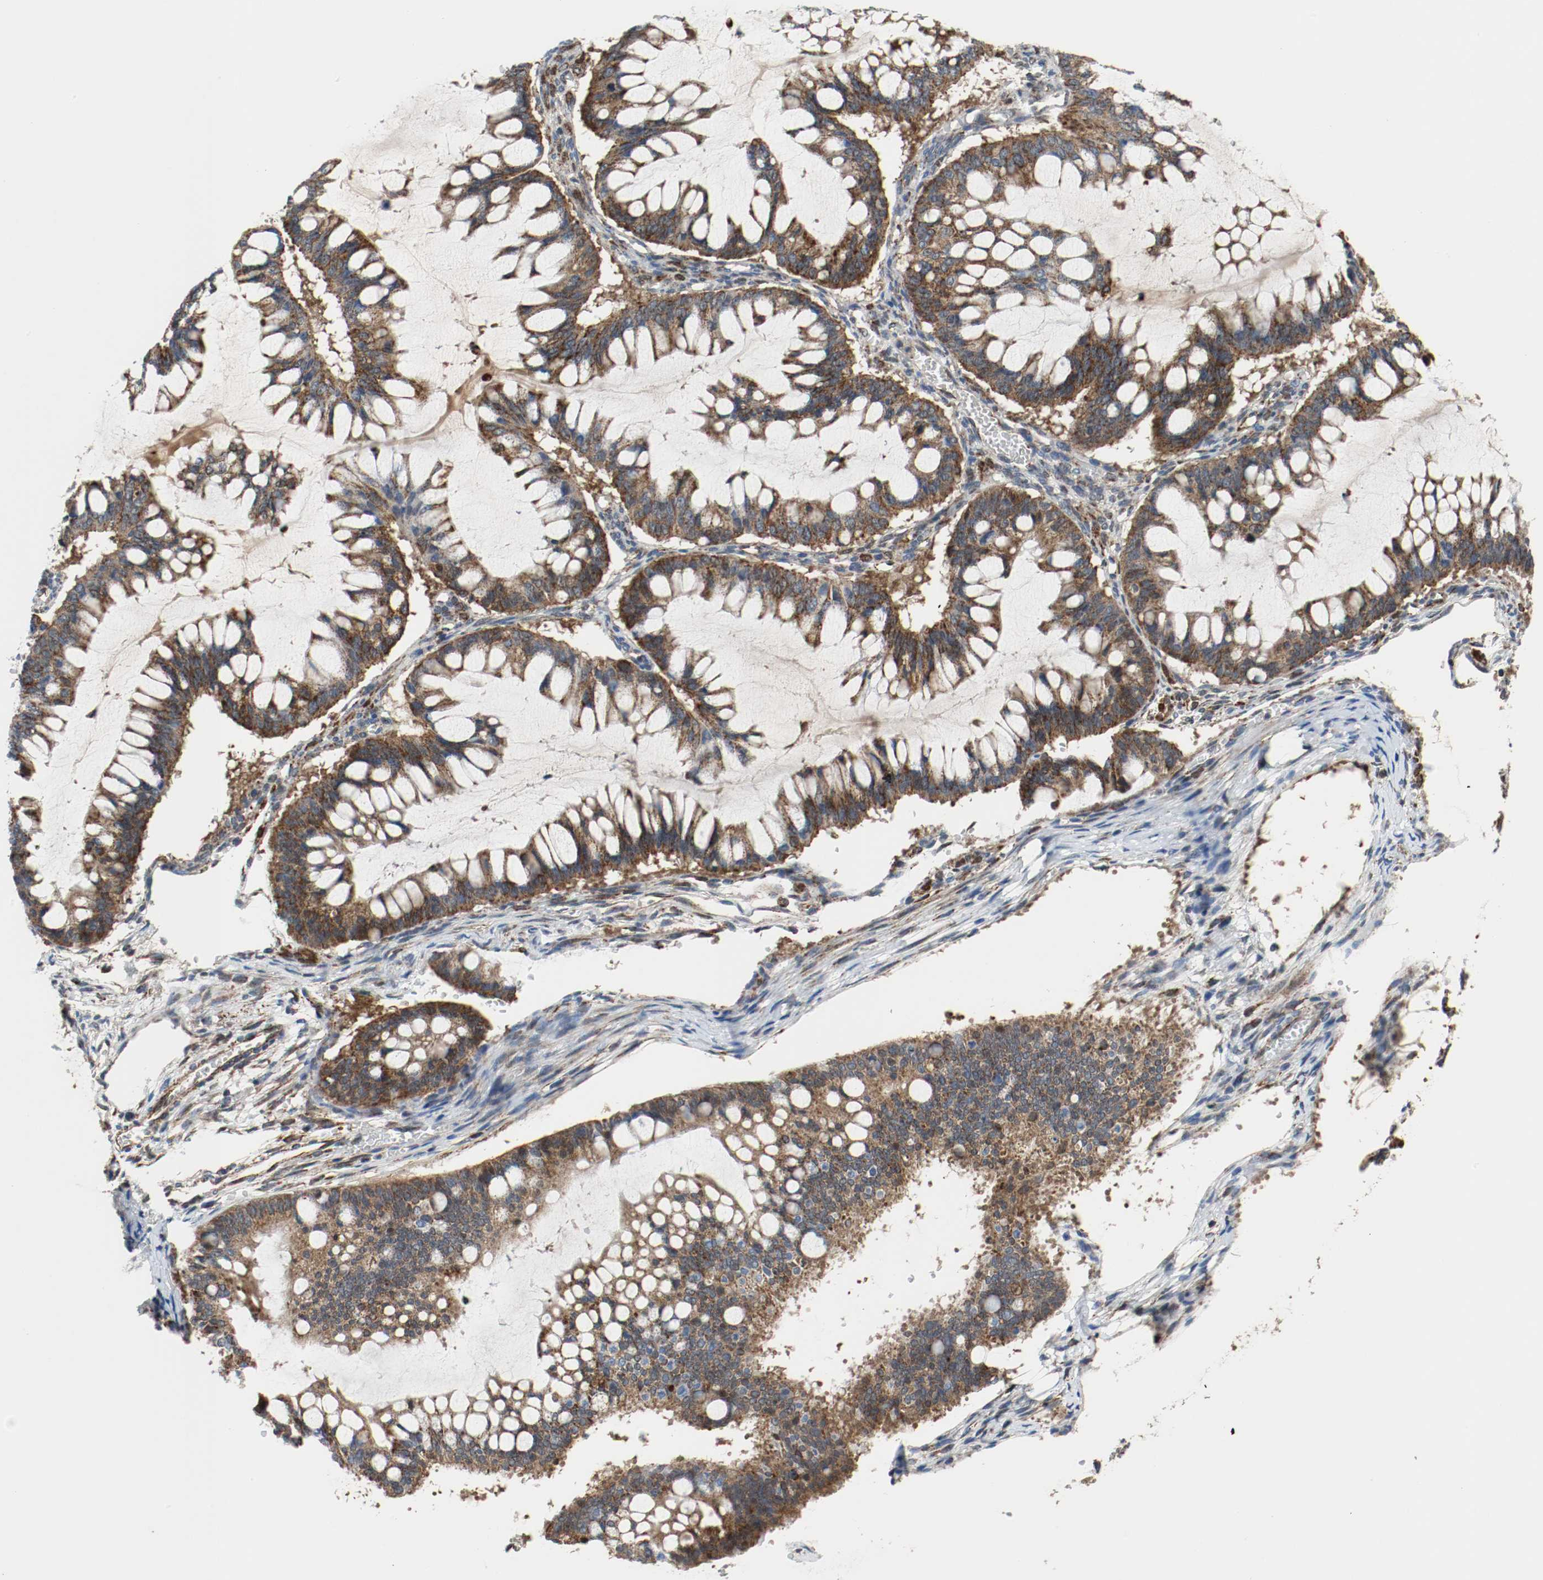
{"staining": {"intensity": "strong", "quantity": ">75%", "location": "cytoplasmic/membranous"}, "tissue": "ovarian cancer", "cell_type": "Tumor cells", "image_type": "cancer", "snomed": [{"axis": "morphology", "description": "Cystadenocarcinoma, mucinous, NOS"}, {"axis": "topography", "description": "Ovary"}], "caption": "A brown stain labels strong cytoplasmic/membranous positivity of a protein in human mucinous cystadenocarcinoma (ovarian) tumor cells.", "gene": "TXNRD1", "patient": {"sex": "female", "age": 73}}